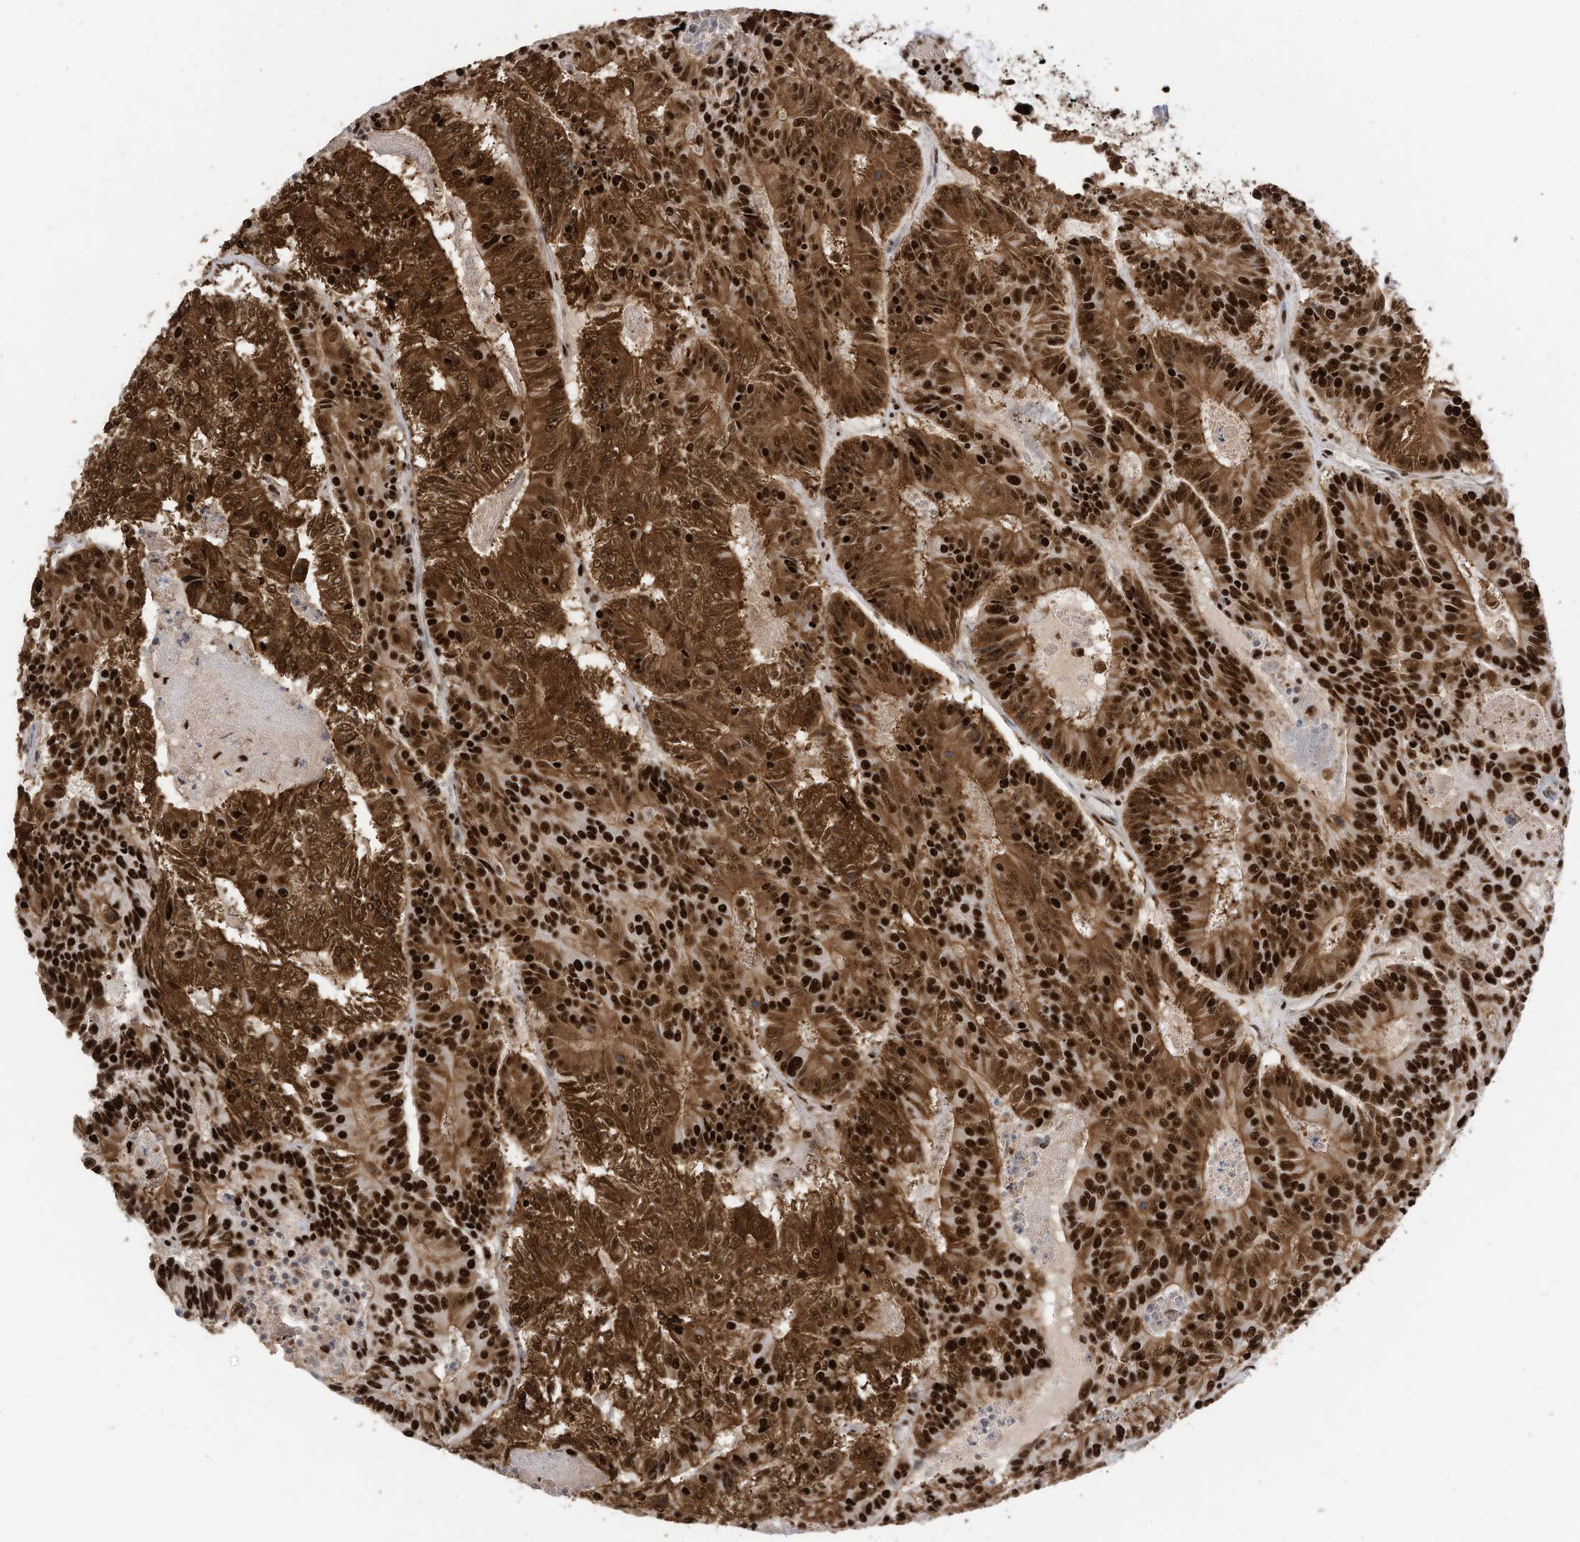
{"staining": {"intensity": "strong", "quantity": ">75%", "location": "cytoplasmic/membranous,nuclear"}, "tissue": "colorectal cancer", "cell_type": "Tumor cells", "image_type": "cancer", "snomed": [{"axis": "morphology", "description": "Adenocarcinoma, NOS"}, {"axis": "topography", "description": "Colon"}], "caption": "Immunohistochemical staining of human colorectal cancer (adenocarcinoma) reveals high levels of strong cytoplasmic/membranous and nuclear protein expression in about >75% of tumor cells.", "gene": "SF3A3", "patient": {"sex": "male", "age": 83}}